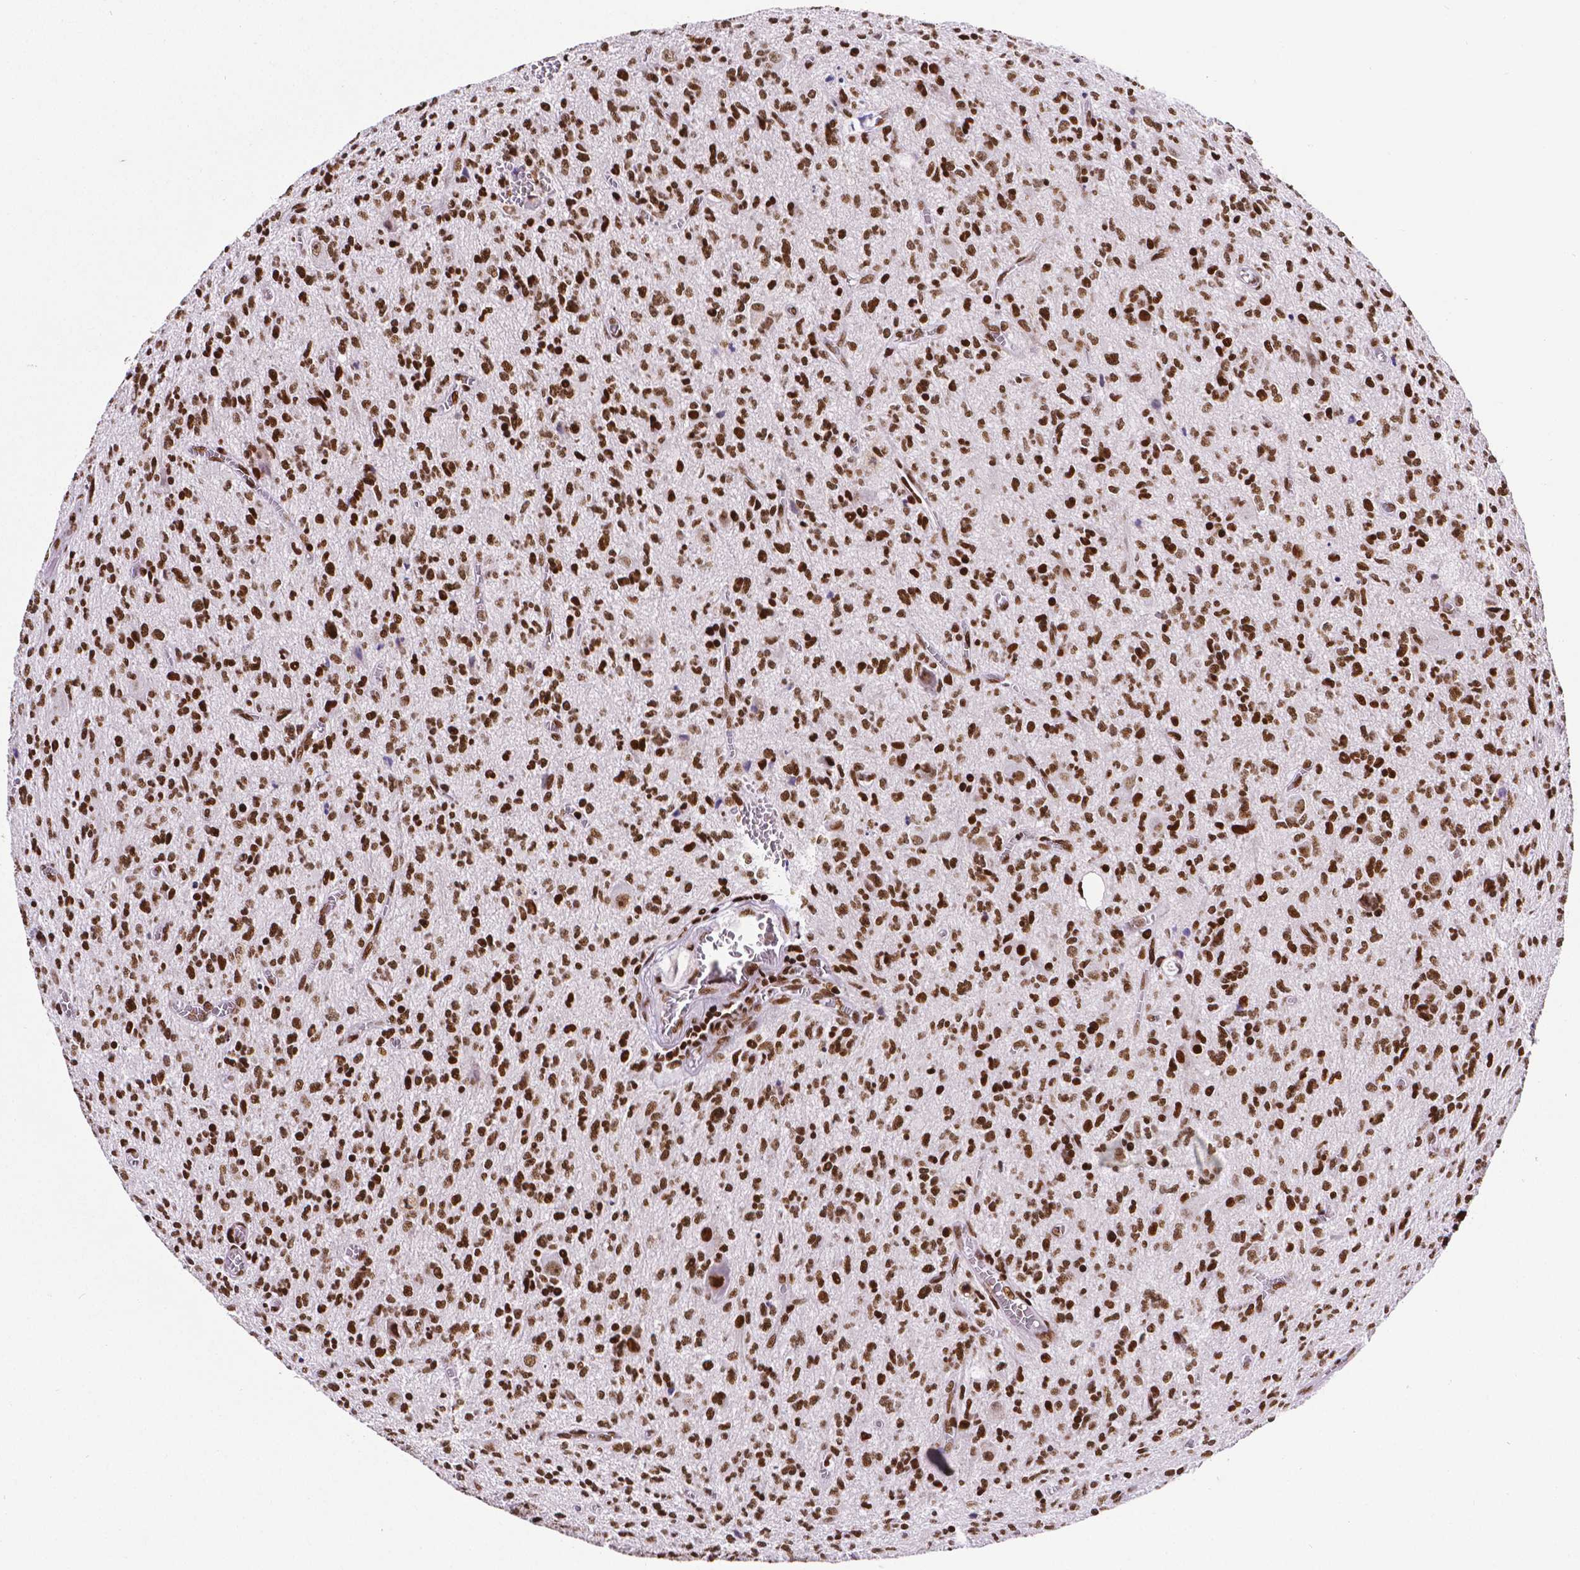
{"staining": {"intensity": "strong", "quantity": ">75%", "location": "nuclear"}, "tissue": "glioma", "cell_type": "Tumor cells", "image_type": "cancer", "snomed": [{"axis": "morphology", "description": "Glioma, malignant, Low grade"}, {"axis": "topography", "description": "Brain"}], "caption": "Tumor cells show strong nuclear staining in approximately >75% of cells in malignant glioma (low-grade).", "gene": "CTCF", "patient": {"sex": "male", "age": 64}}